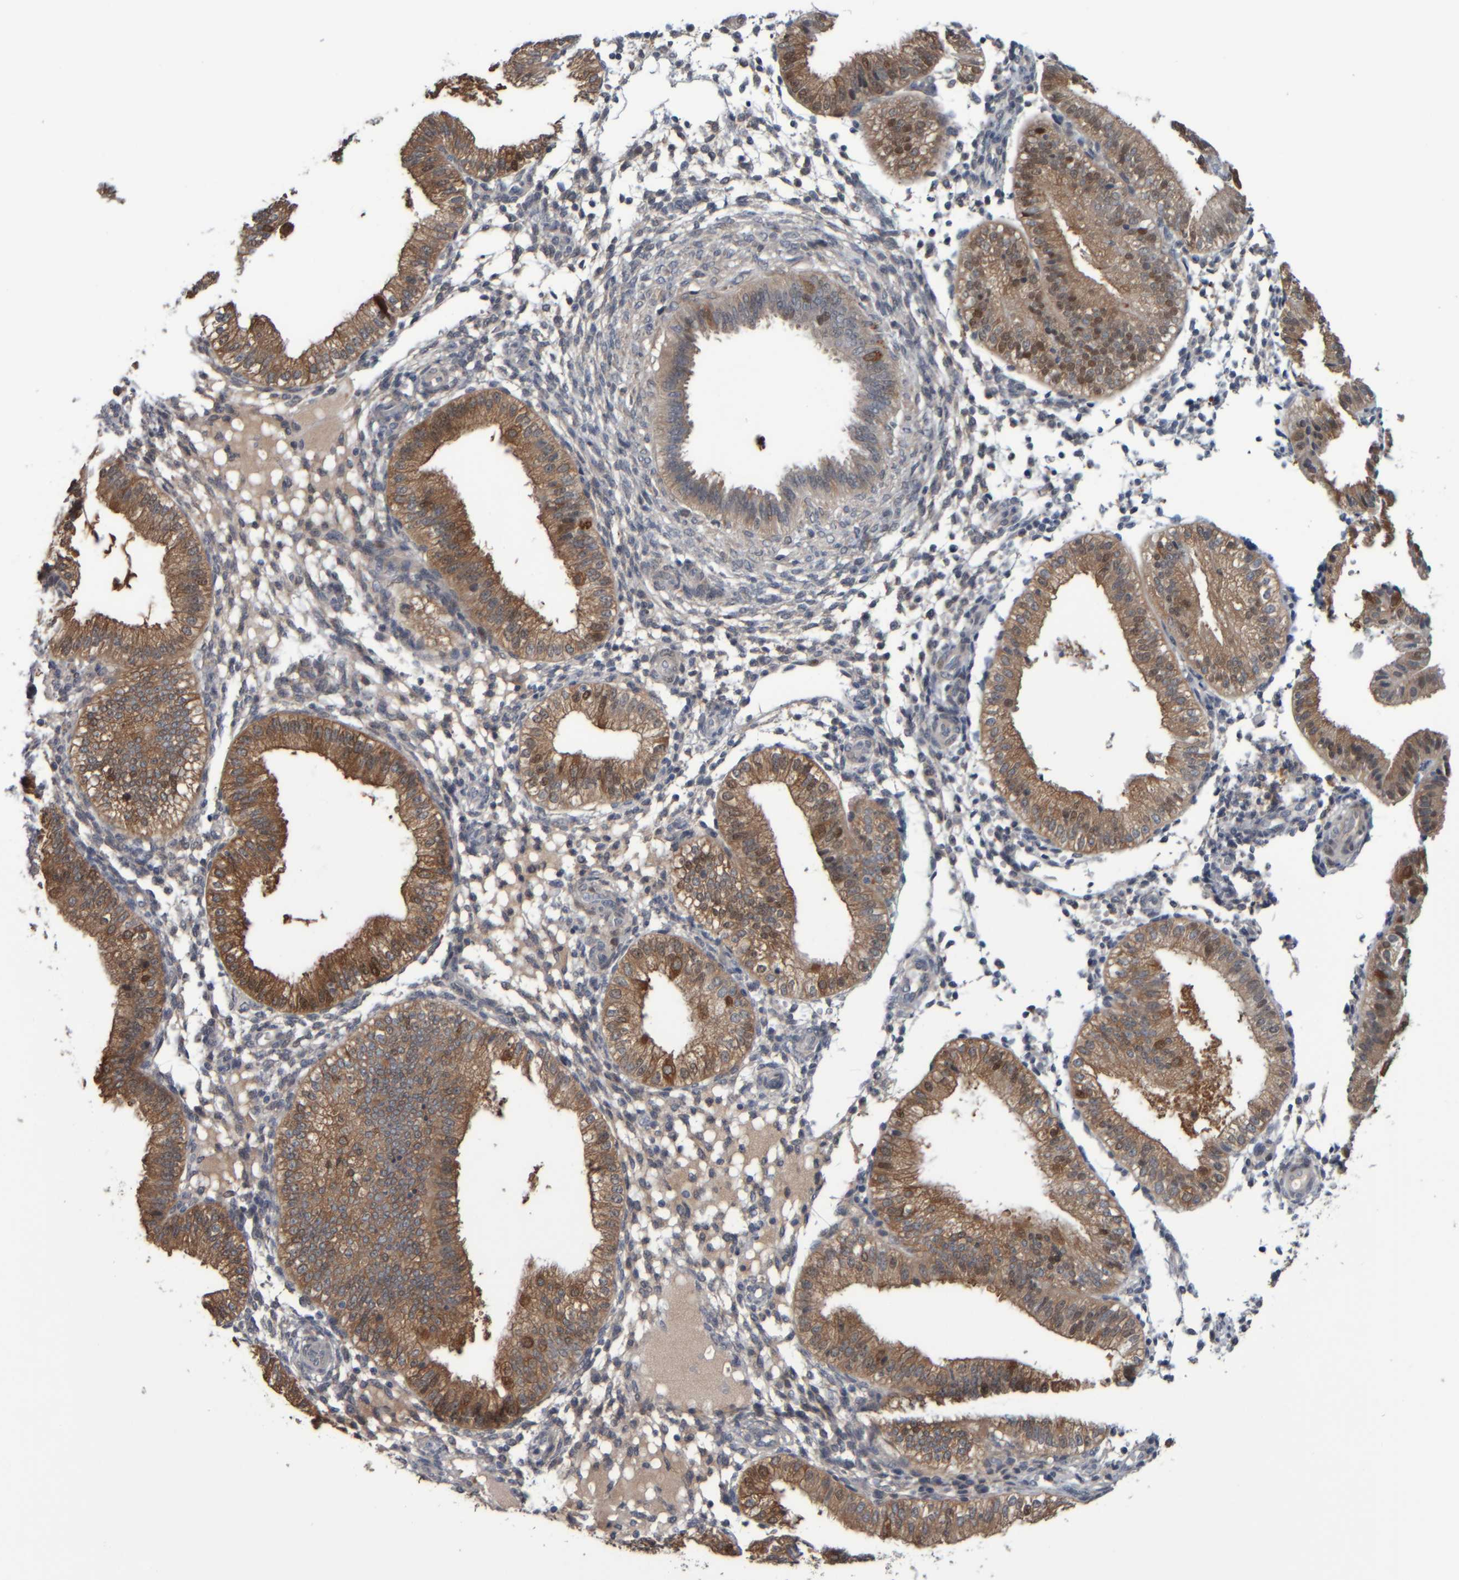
{"staining": {"intensity": "negative", "quantity": "none", "location": "none"}, "tissue": "endometrium", "cell_type": "Cells in endometrial stroma", "image_type": "normal", "snomed": [{"axis": "morphology", "description": "Normal tissue, NOS"}, {"axis": "topography", "description": "Endometrium"}], "caption": "An IHC micrograph of normal endometrium is shown. There is no staining in cells in endometrial stroma of endometrium.", "gene": "COL14A1", "patient": {"sex": "female", "age": 39}}